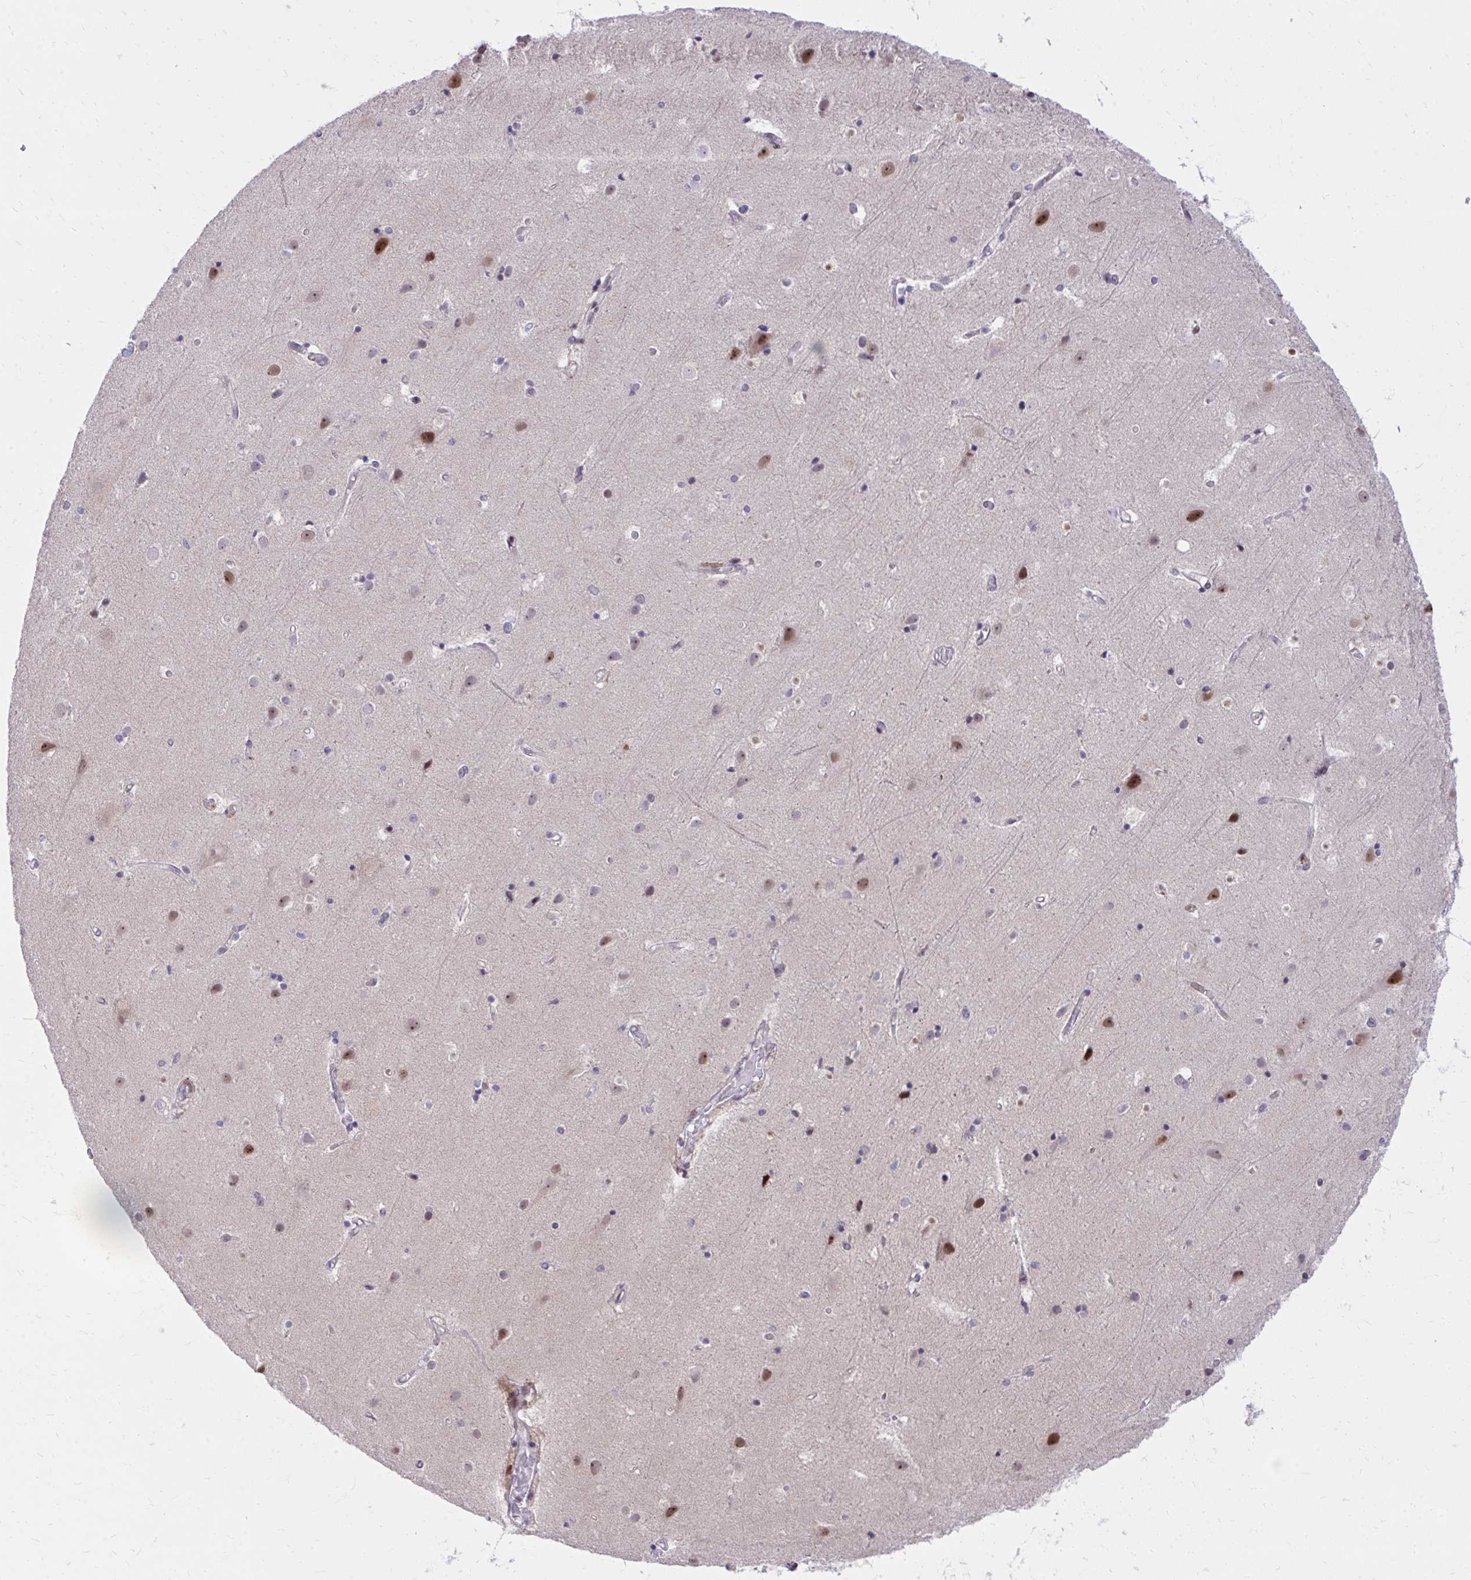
{"staining": {"intensity": "negative", "quantity": "none", "location": "none"}, "tissue": "cerebral cortex", "cell_type": "Endothelial cells", "image_type": "normal", "snomed": [{"axis": "morphology", "description": "Normal tissue, NOS"}, {"axis": "topography", "description": "Cerebral cortex"}], "caption": "This is an IHC histopathology image of normal human cerebral cortex. There is no staining in endothelial cells.", "gene": "C14orf39", "patient": {"sex": "female", "age": 52}}